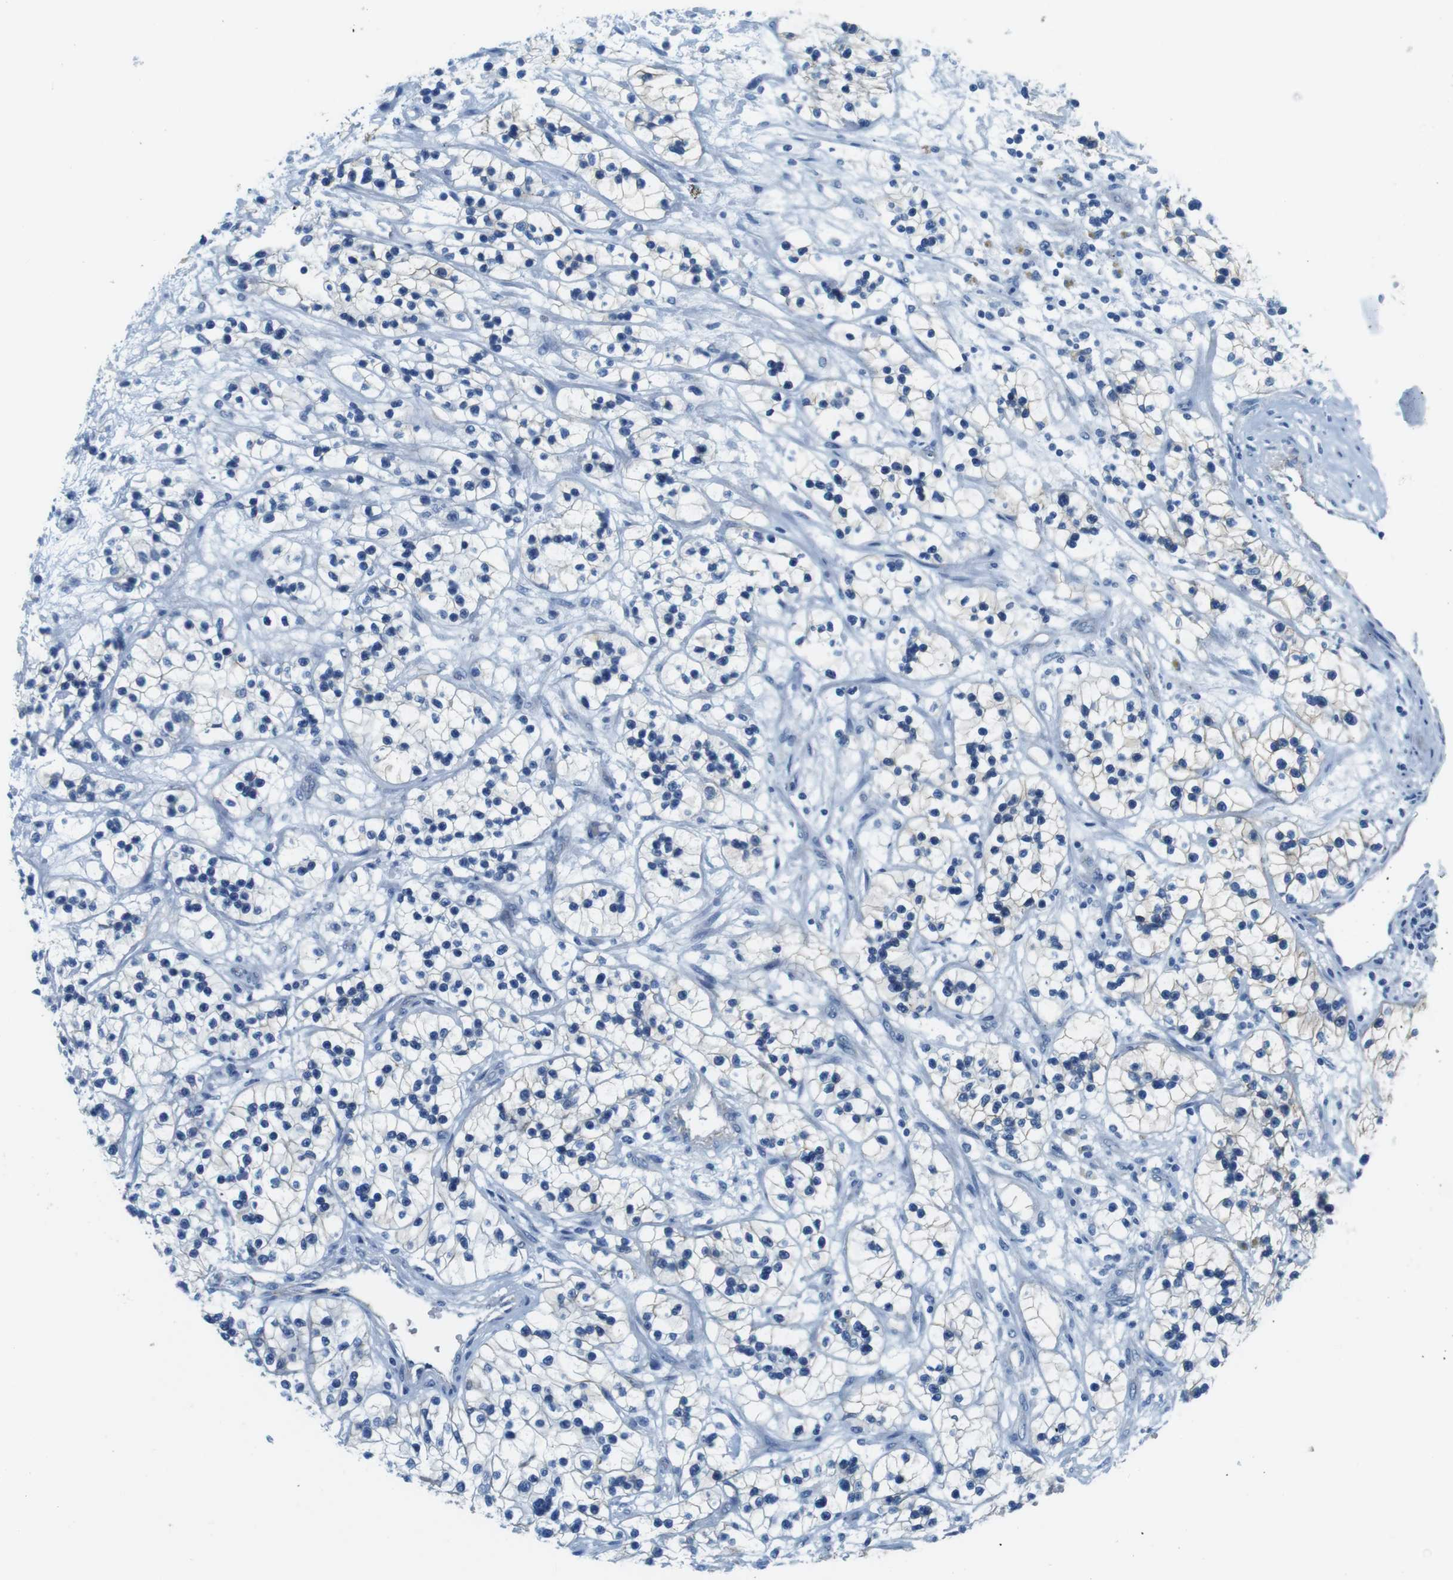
{"staining": {"intensity": "negative", "quantity": "none", "location": "none"}, "tissue": "renal cancer", "cell_type": "Tumor cells", "image_type": "cancer", "snomed": [{"axis": "morphology", "description": "Adenocarcinoma, NOS"}, {"axis": "topography", "description": "Kidney"}], "caption": "Tumor cells are negative for protein expression in human renal adenocarcinoma. (Immunohistochemistry, brightfield microscopy, high magnification).", "gene": "SLC6A6", "patient": {"sex": "female", "age": 57}}